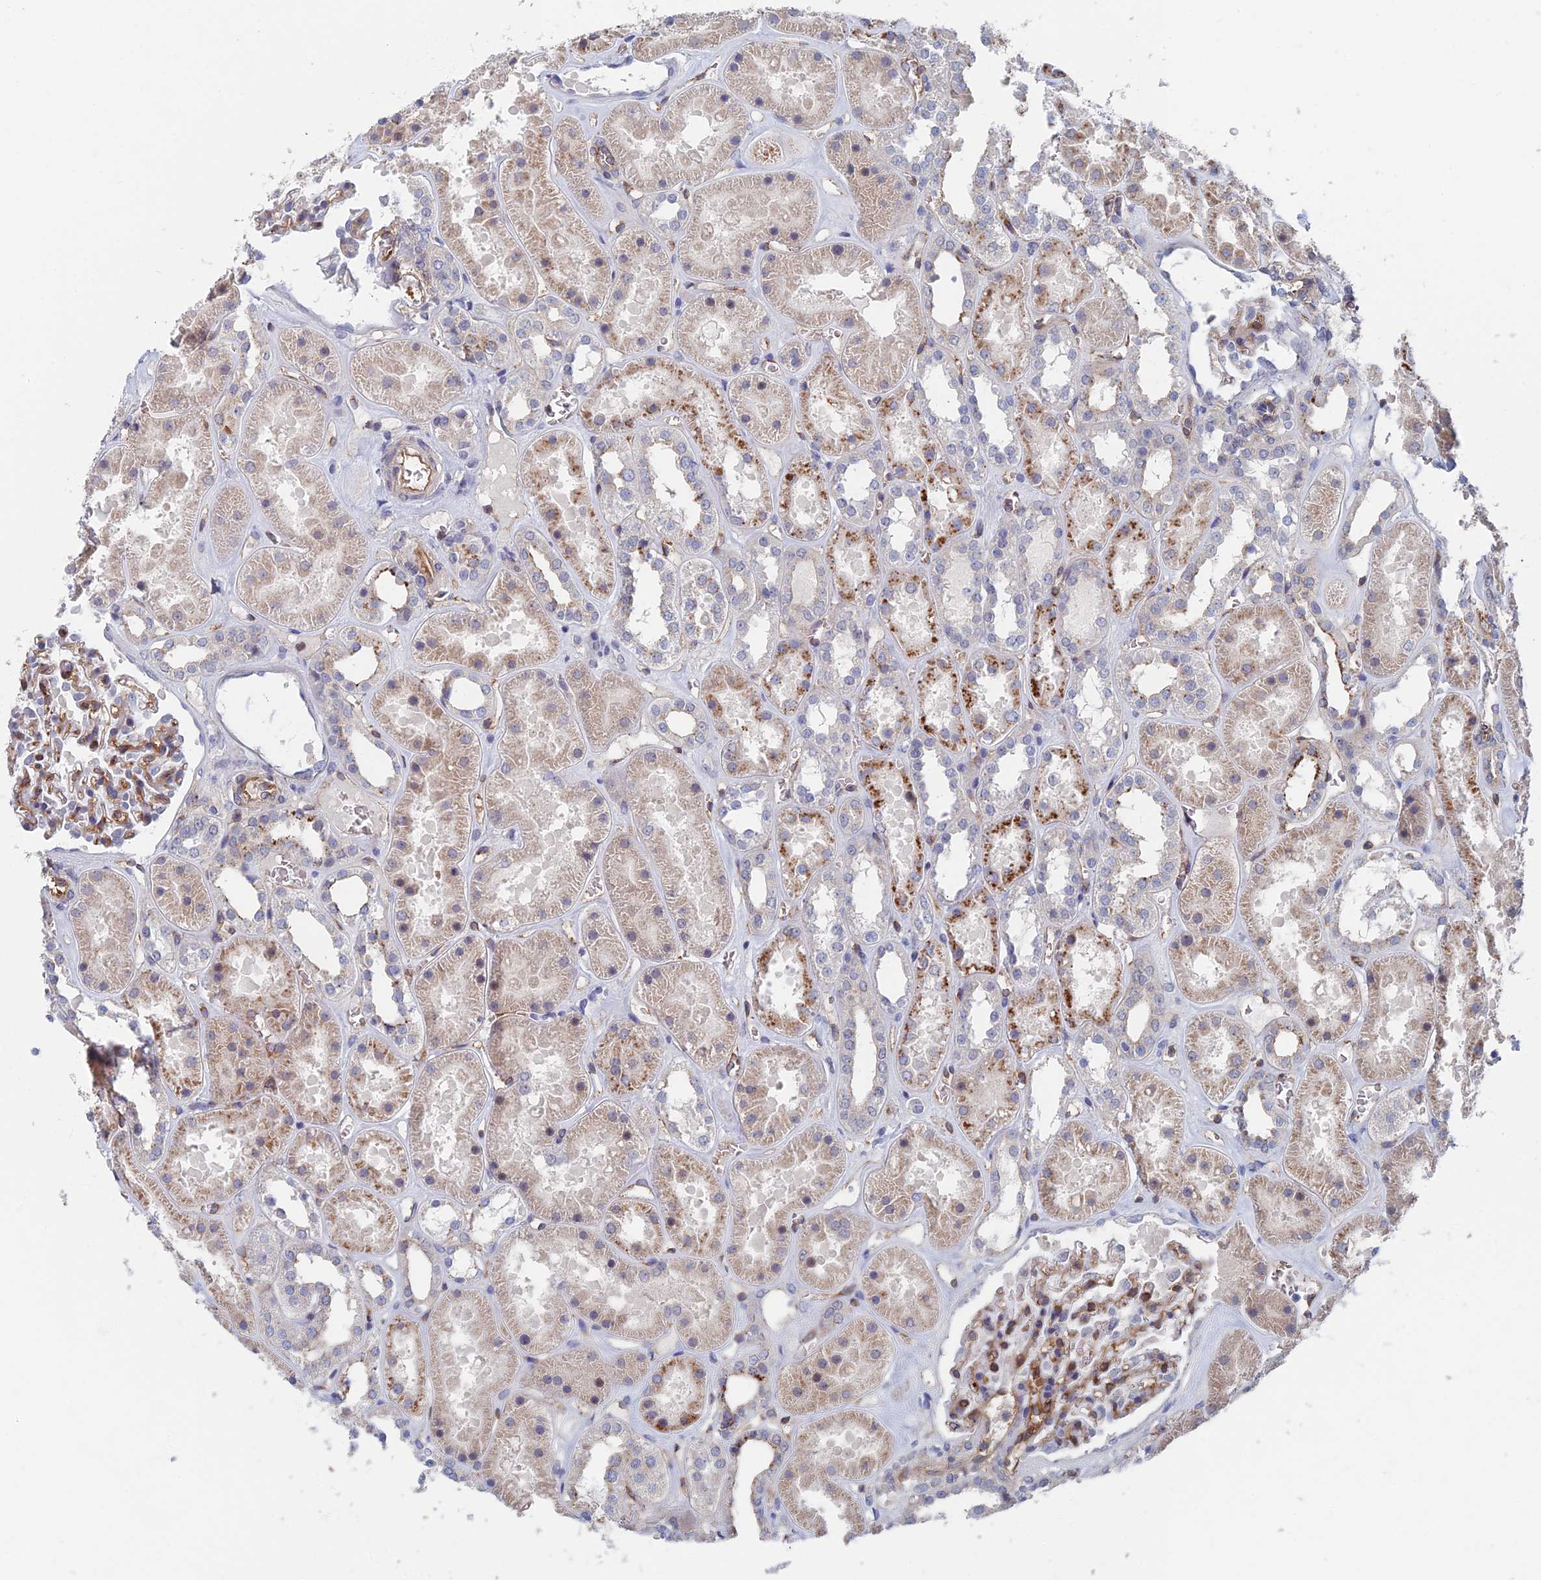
{"staining": {"intensity": "moderate", "quantity": "25%-75%", "location": "cytoplasmic/membranous"}, "tissue": "kidney", "cell_type": "Cells in glomeruli", "image_type": "normal", "snomed": [{"axis": "morphology", "description": "Normal tissue, NOS"}, {"axis": "topography", "description": "Kidney"}], "caption": "Unremarkable kidney displays moderate cytoplasmic/membranous positivity in about 25%-75% of cells in glomeruli, visualized by immunohistochemistry.", "gene": "ARAP3", "patient": {"sex": "female", "age": 41}}